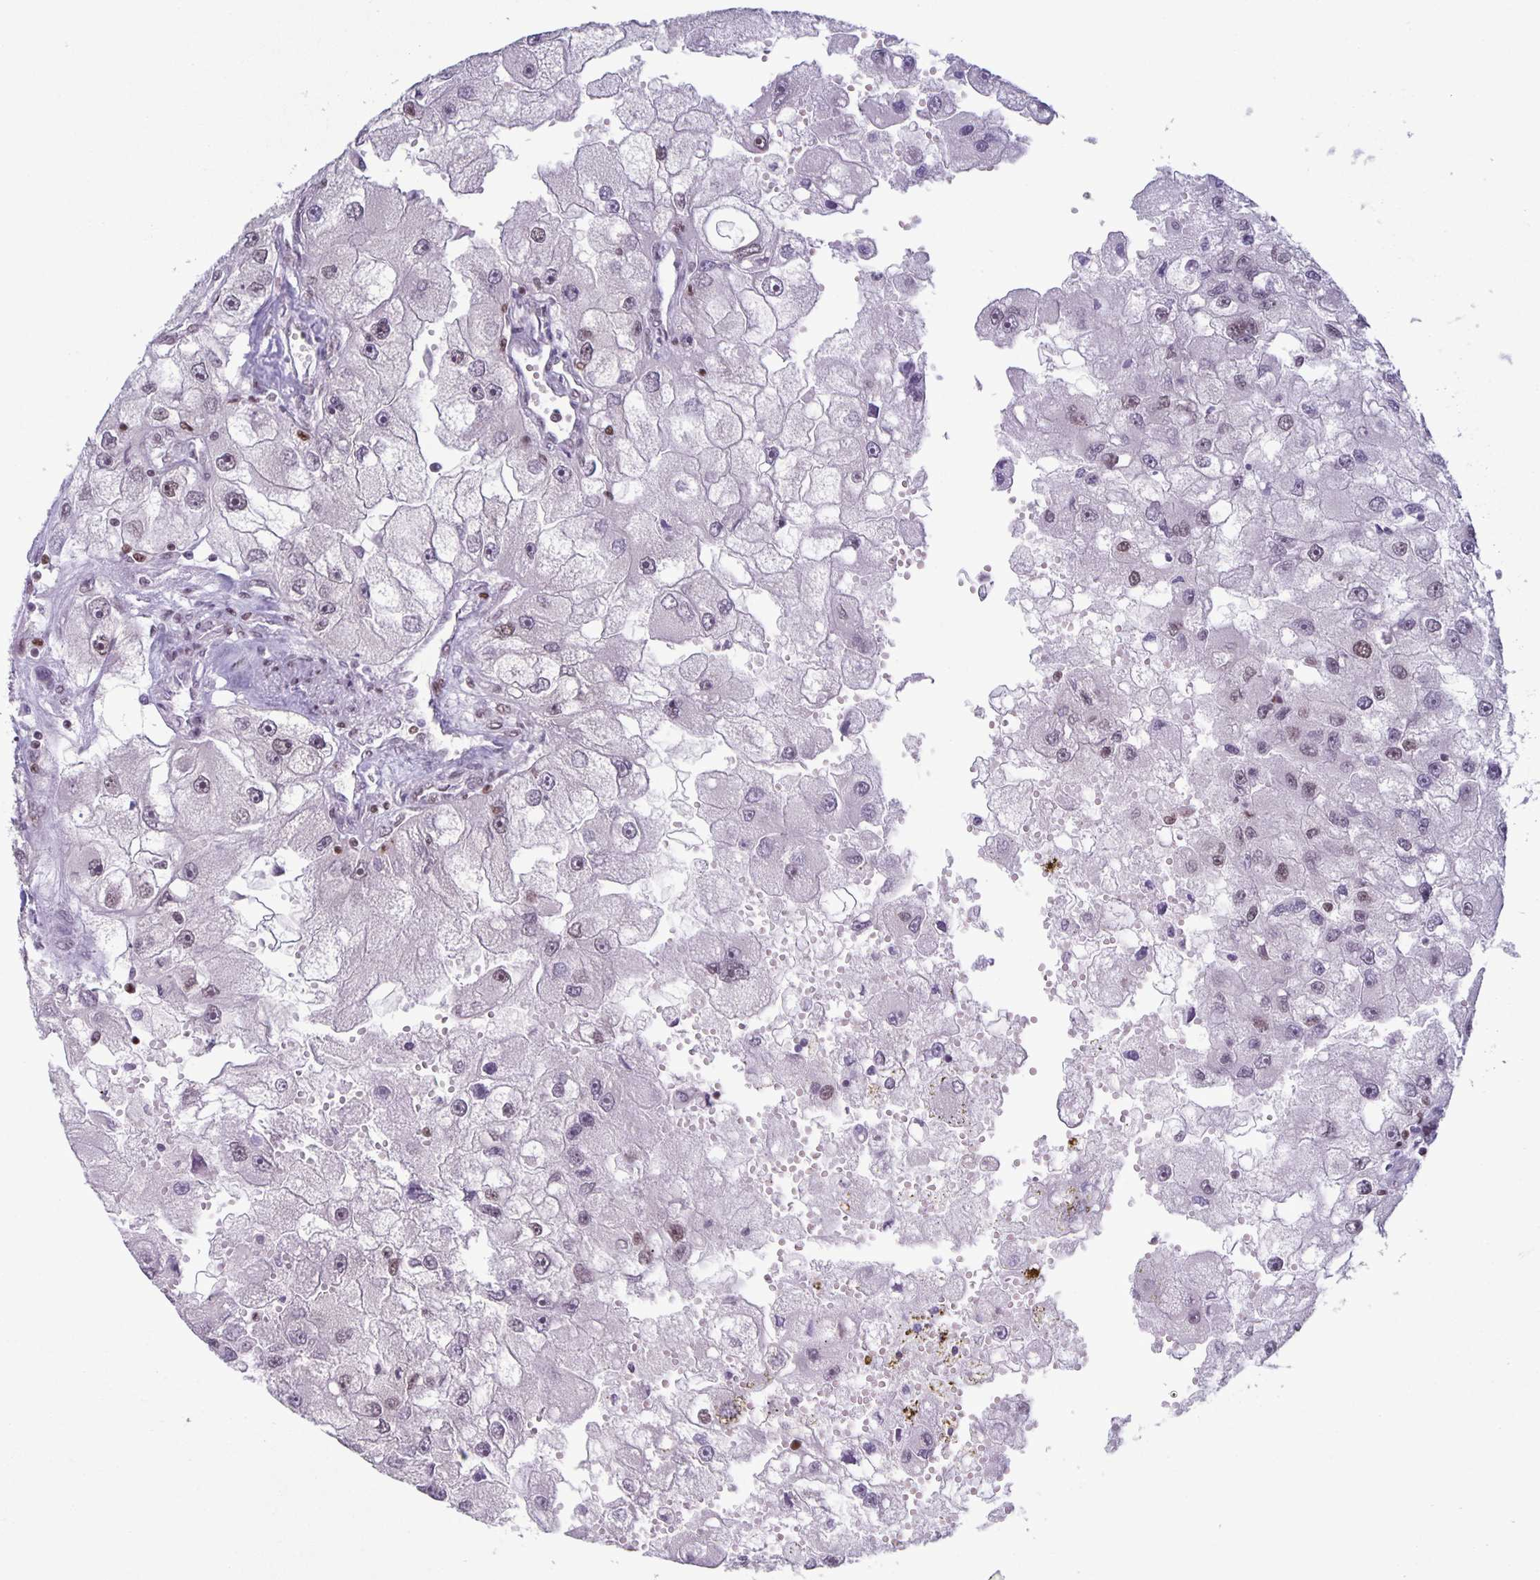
{"staining": {"intensity": "weak", "quantity": "25%-75%", "location": "nuclear"}, "tissue": "renal cancer", "cell_type": "Tumor cells", "image_type": "cancer", "snomed": [{"axis": "morphology", "description": "Adenocarcinoma, NOS"}, {"axis": "topography", "description": "Kidney"}], "caption": "Weak nuclear positivity is identified in approximately 25%-75% of tumor cells in renal cancer.", "gene": "JUND", "patient": {"sex": "male", "age": 63}}